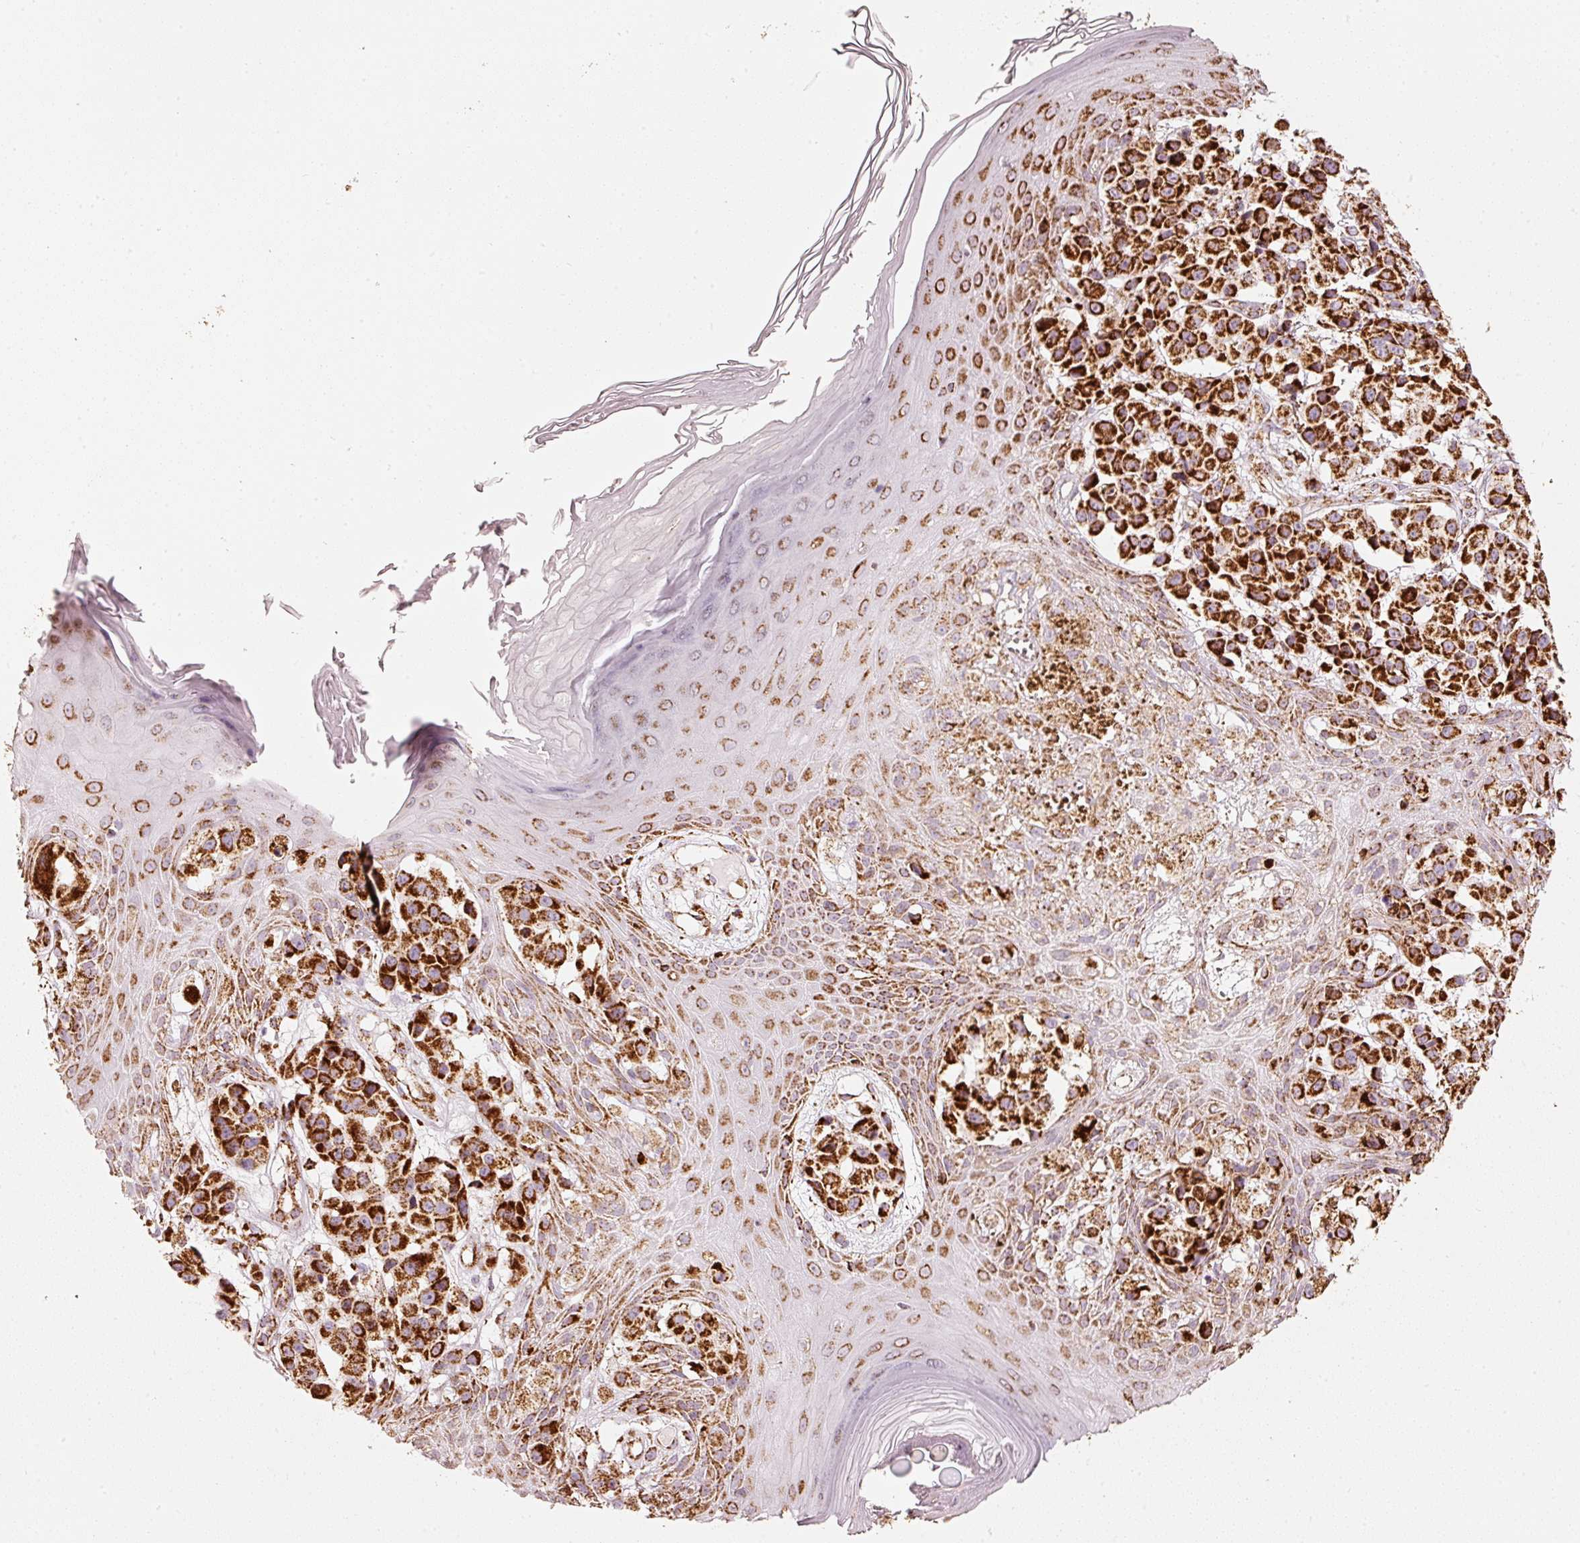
{"staining": {"intensity": "strong", "quantity": ">75%", "location": "cytoplasmic/membranous"}, "tissue": "melanoma", "cell_type": "Tumor cells", "image_type": "cancer", "snomed": [{"axis": "morphology", "description": "Malignant melanoma, NOS"}, {"axis": "topography", "description": "Skin"}], "caption": "Human malignant melanoma stained for a protein (brown) demonstrates strong cytoplasmic/membranous positive positivity in about >75% of tumor cells.", "gene": "UQCRC1", "patient": {"sex": "male", "age": 39}}